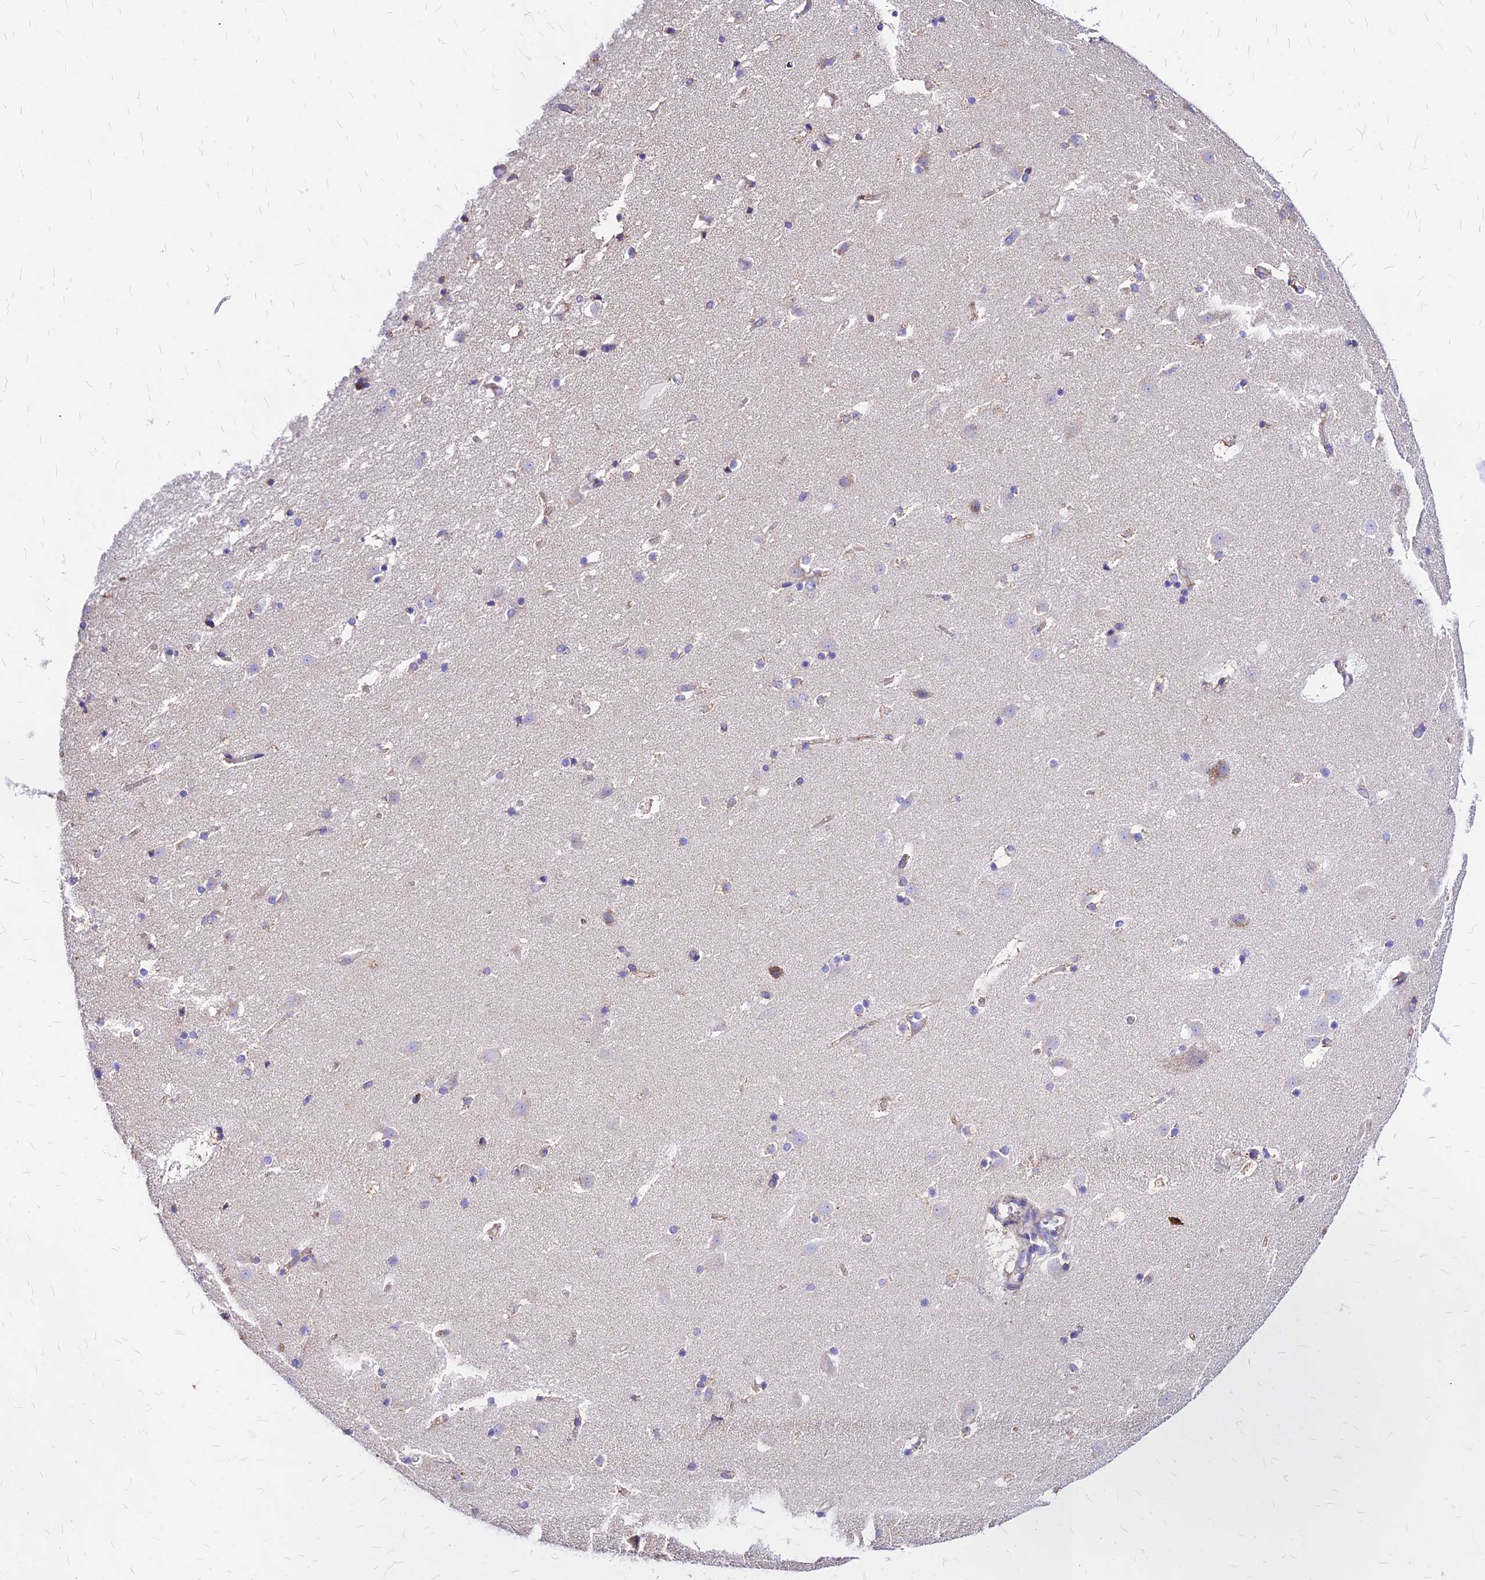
{"staining": {"intensity": "moderate", "quantity": "<25%", "location": "cytoplasmic/membranous"}, "tissue": "caudate", "cell_type": "Glial cells", "image_type": "normal", "snomed": [{"axis": "morphology", "description": "Normal tissue, NOS"}, {"axis": "topography", "description": "Lateral ventricle wall"}], "caption": "DAB (3,3'-diaminobenzidine) immunohistochemical staining of normal caudate demonstrates moderate cytoplasmic/membranous protein positivity in about <25% of glial cells. (DAB (3,3'-diaminobenzidine) IHC with brightfield microscopy, high magnification).", "gene": "MRPL3", "patient": {"sex": "male", "age": 45}}